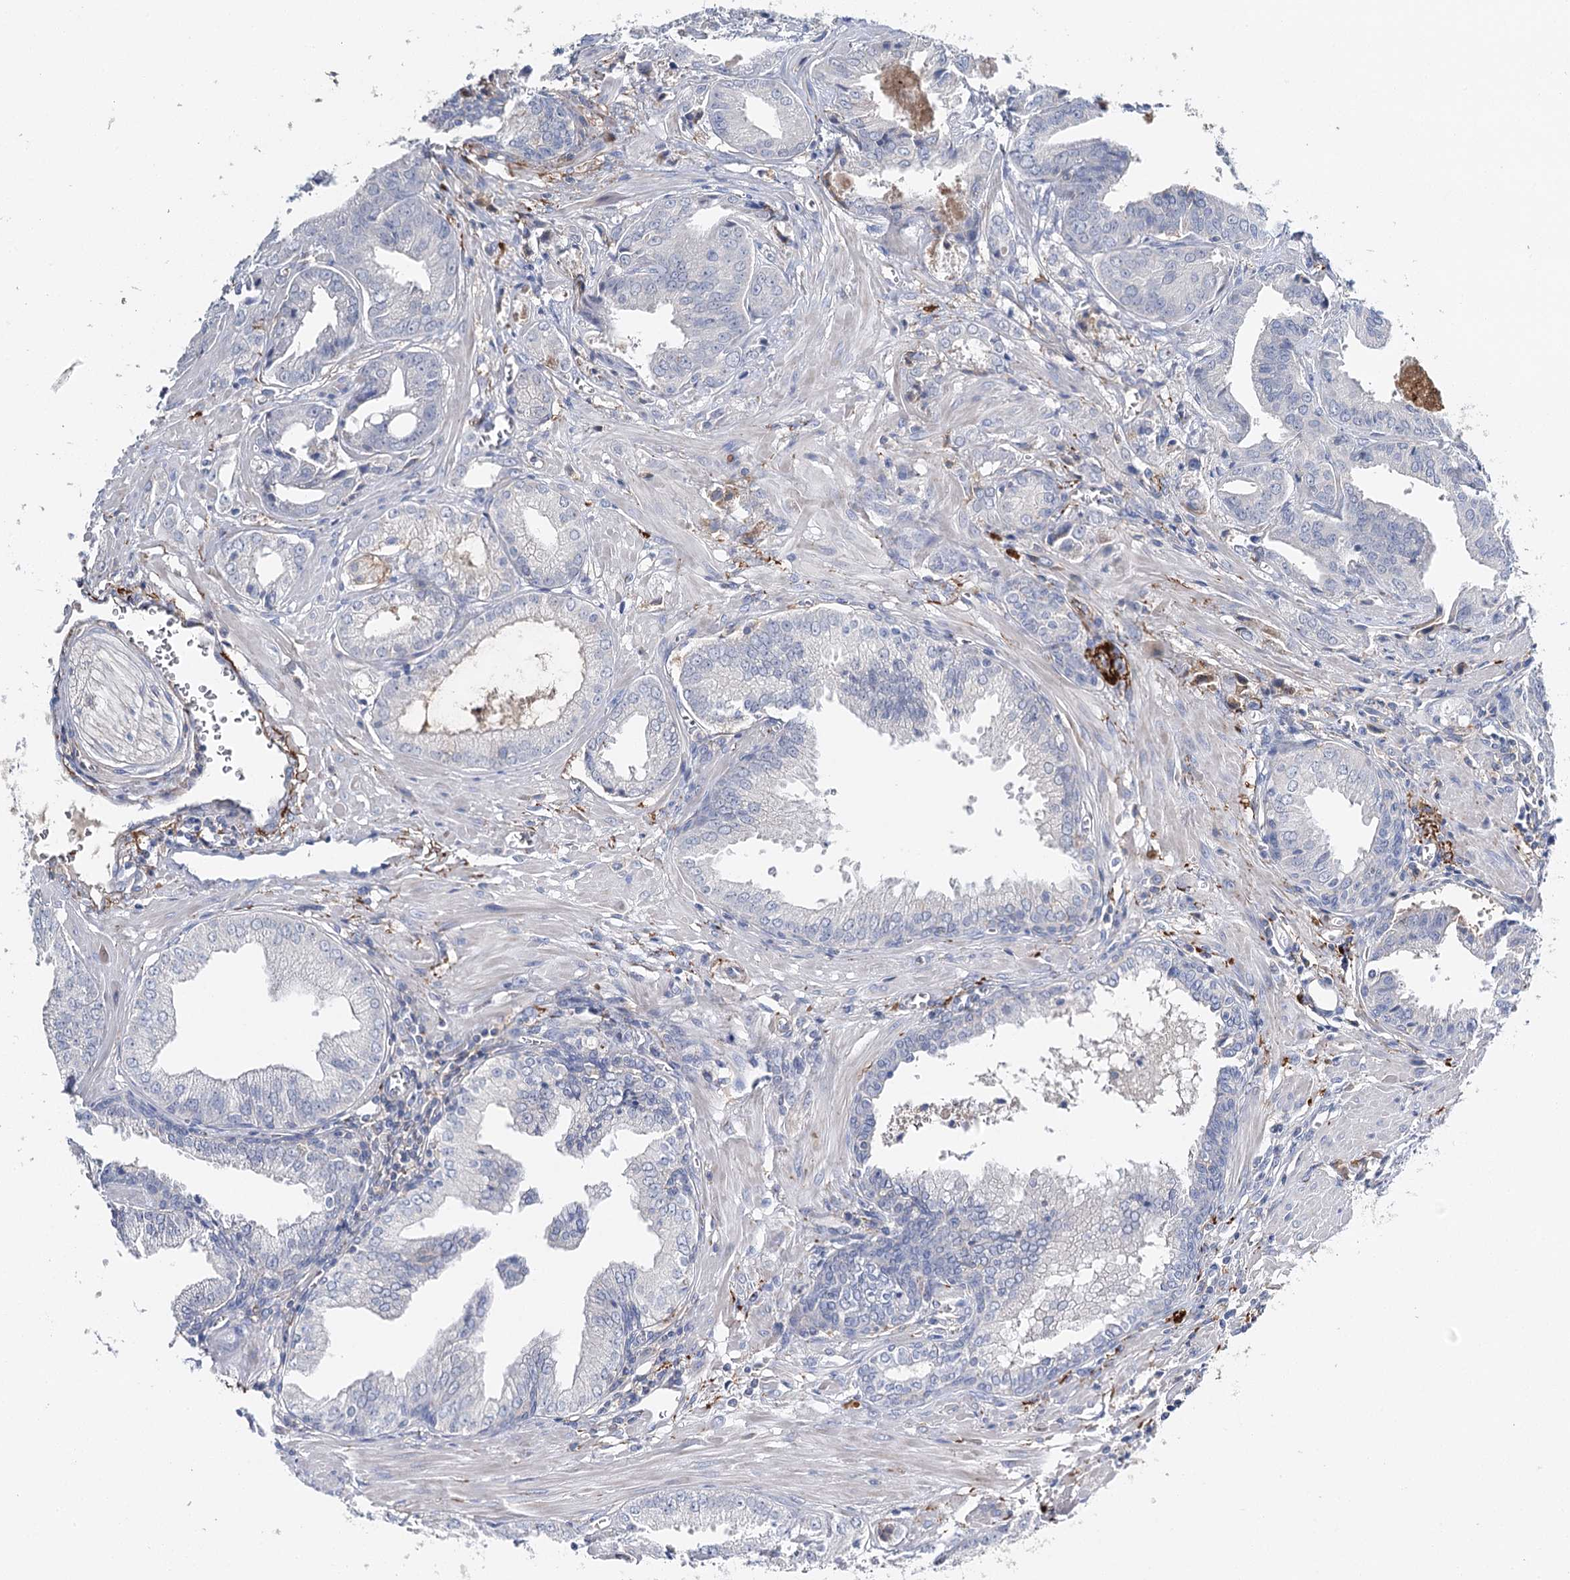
{"staining": {"intensity": "negative", "quantity": "none", "location": "none"}, "tissue": "prostate cancer", "cell_type": "Tumor cells", "image_type": "cancer", "snomed": [{"axis": "morphology", "description": "Adenocarcinoma, Low grade"}, {"axis": "topography", "description": "Prostate"}], "caption": "There is no significant expression in tumor cells of prostate cancer.", "gene": "EPYC", "patient": {"sex": "male", "age": 67}}